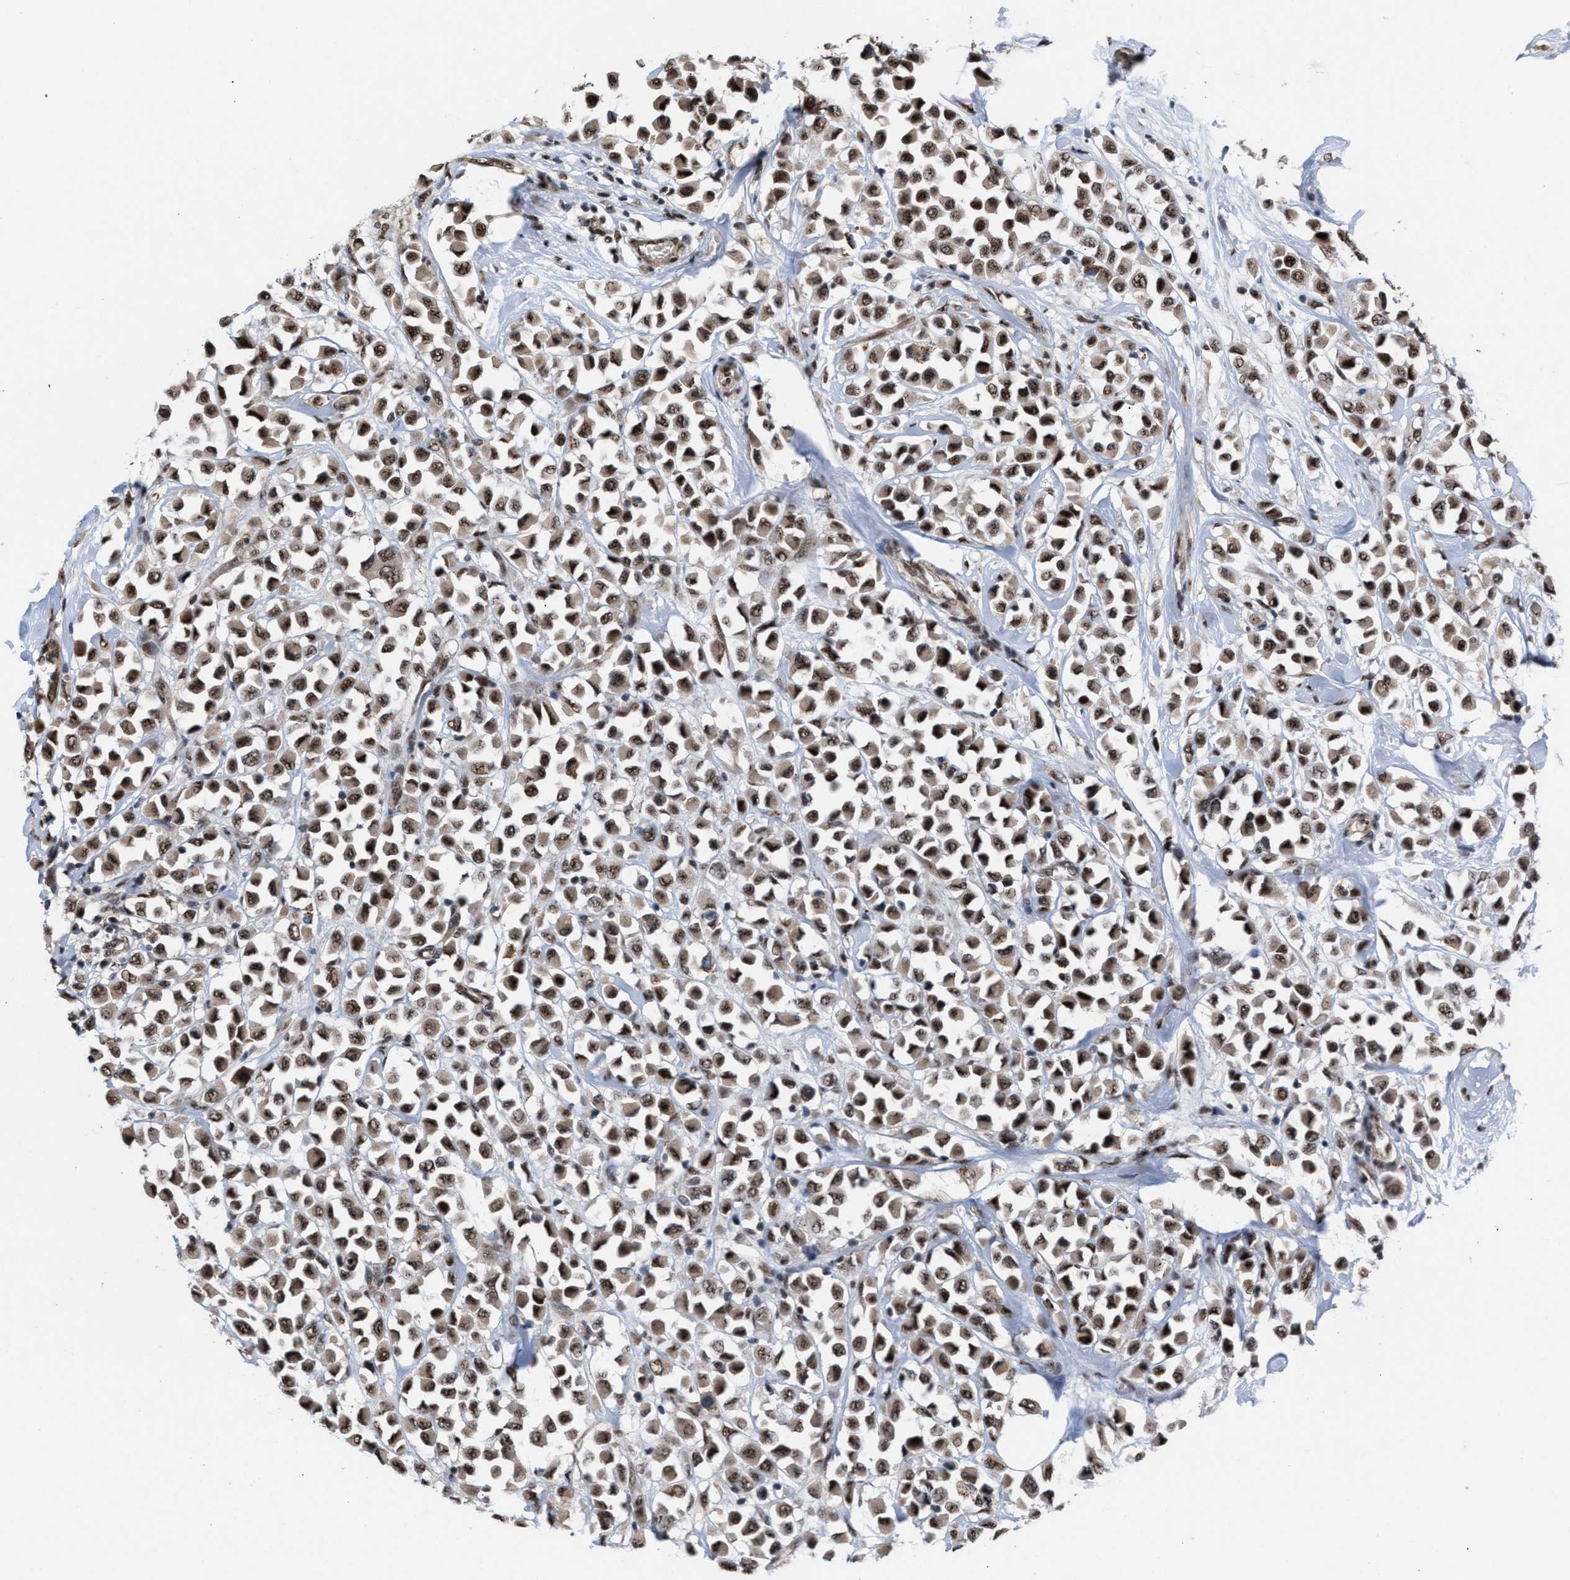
{"staining": {"intensity": "strong", "quantity": ">75%", "location": "nuclear"}, "tissue": "breast cancer", "cell_type": "Tumor cells", "image_type": "cancer", "snomed": [{"axis": "morphology", "description": "Duct carcinoma"}, {"axis": "topography", "description": "Breast"}], "caption": "Immunohistochemistry micrograph of neoplastic tissue: breast intraductal carcinoma stained using immunohistochemistry reveals high levels of strong protein expression localized specifically in the nuclear of tumor cells, appearing as a nuclear brown color.", "gene": "EIF4A3", "patient": {"sex": "female", "age": 61}}